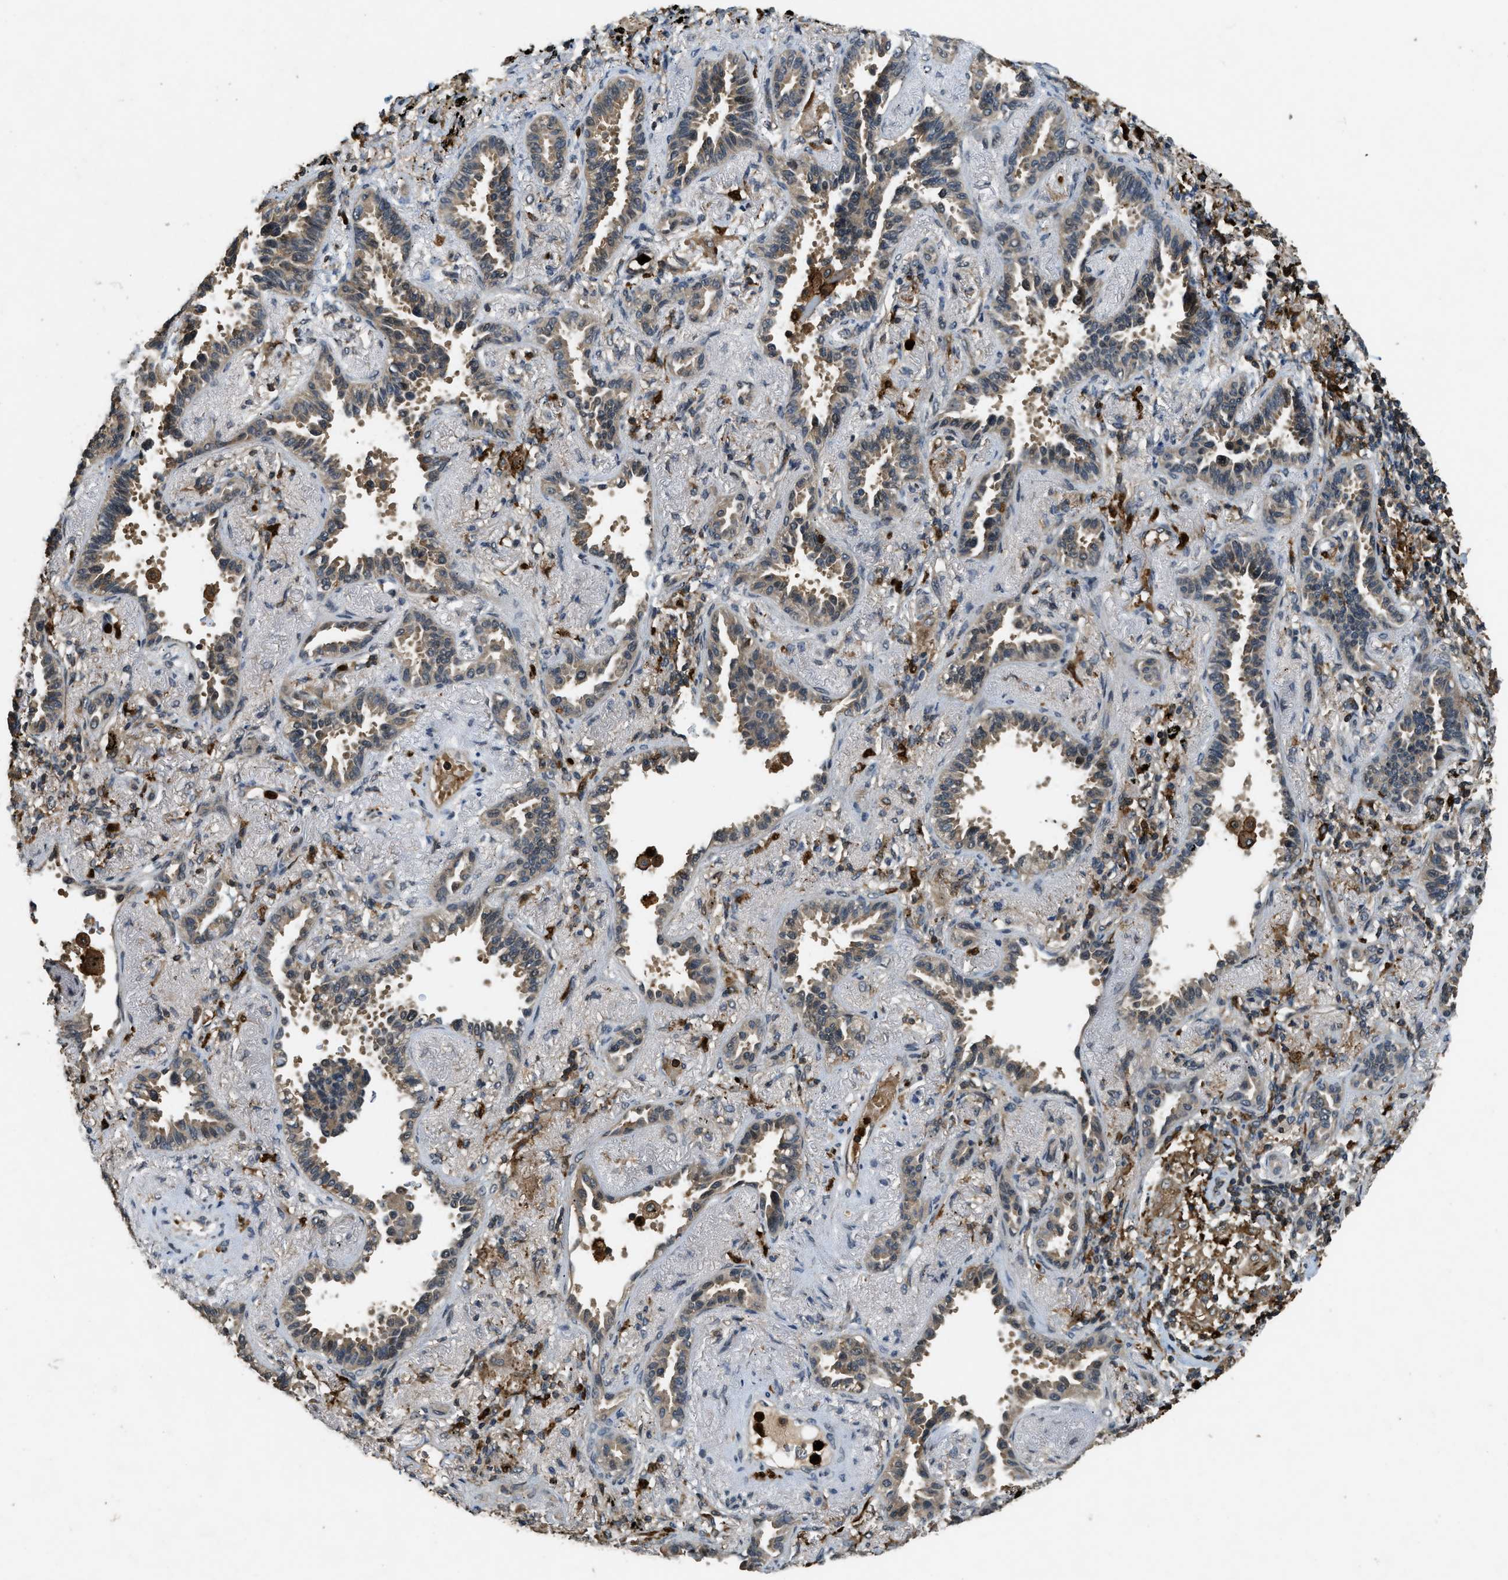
{"staining": {"intensity": "weak", "quantity": ">75%", "location": "cytoplasmic/membranous"}, "tissue": "lung cancer", "cell_type": "Tumor cells", "image_type": "cancer", "snomed": [{"axis": "morphology", "description": "Adenocarcinoma, NOS"}, {"axis": "topography", "description": "Lung"}], "caption": "A photomicrograph of human lung cancer (adenocarcinoma) stained for a protein reveals weak cytoplasmic/membranous brown staining in tumor cells.", "gene": "RNF141", "patient": {"sex": "male", "age": 59}}